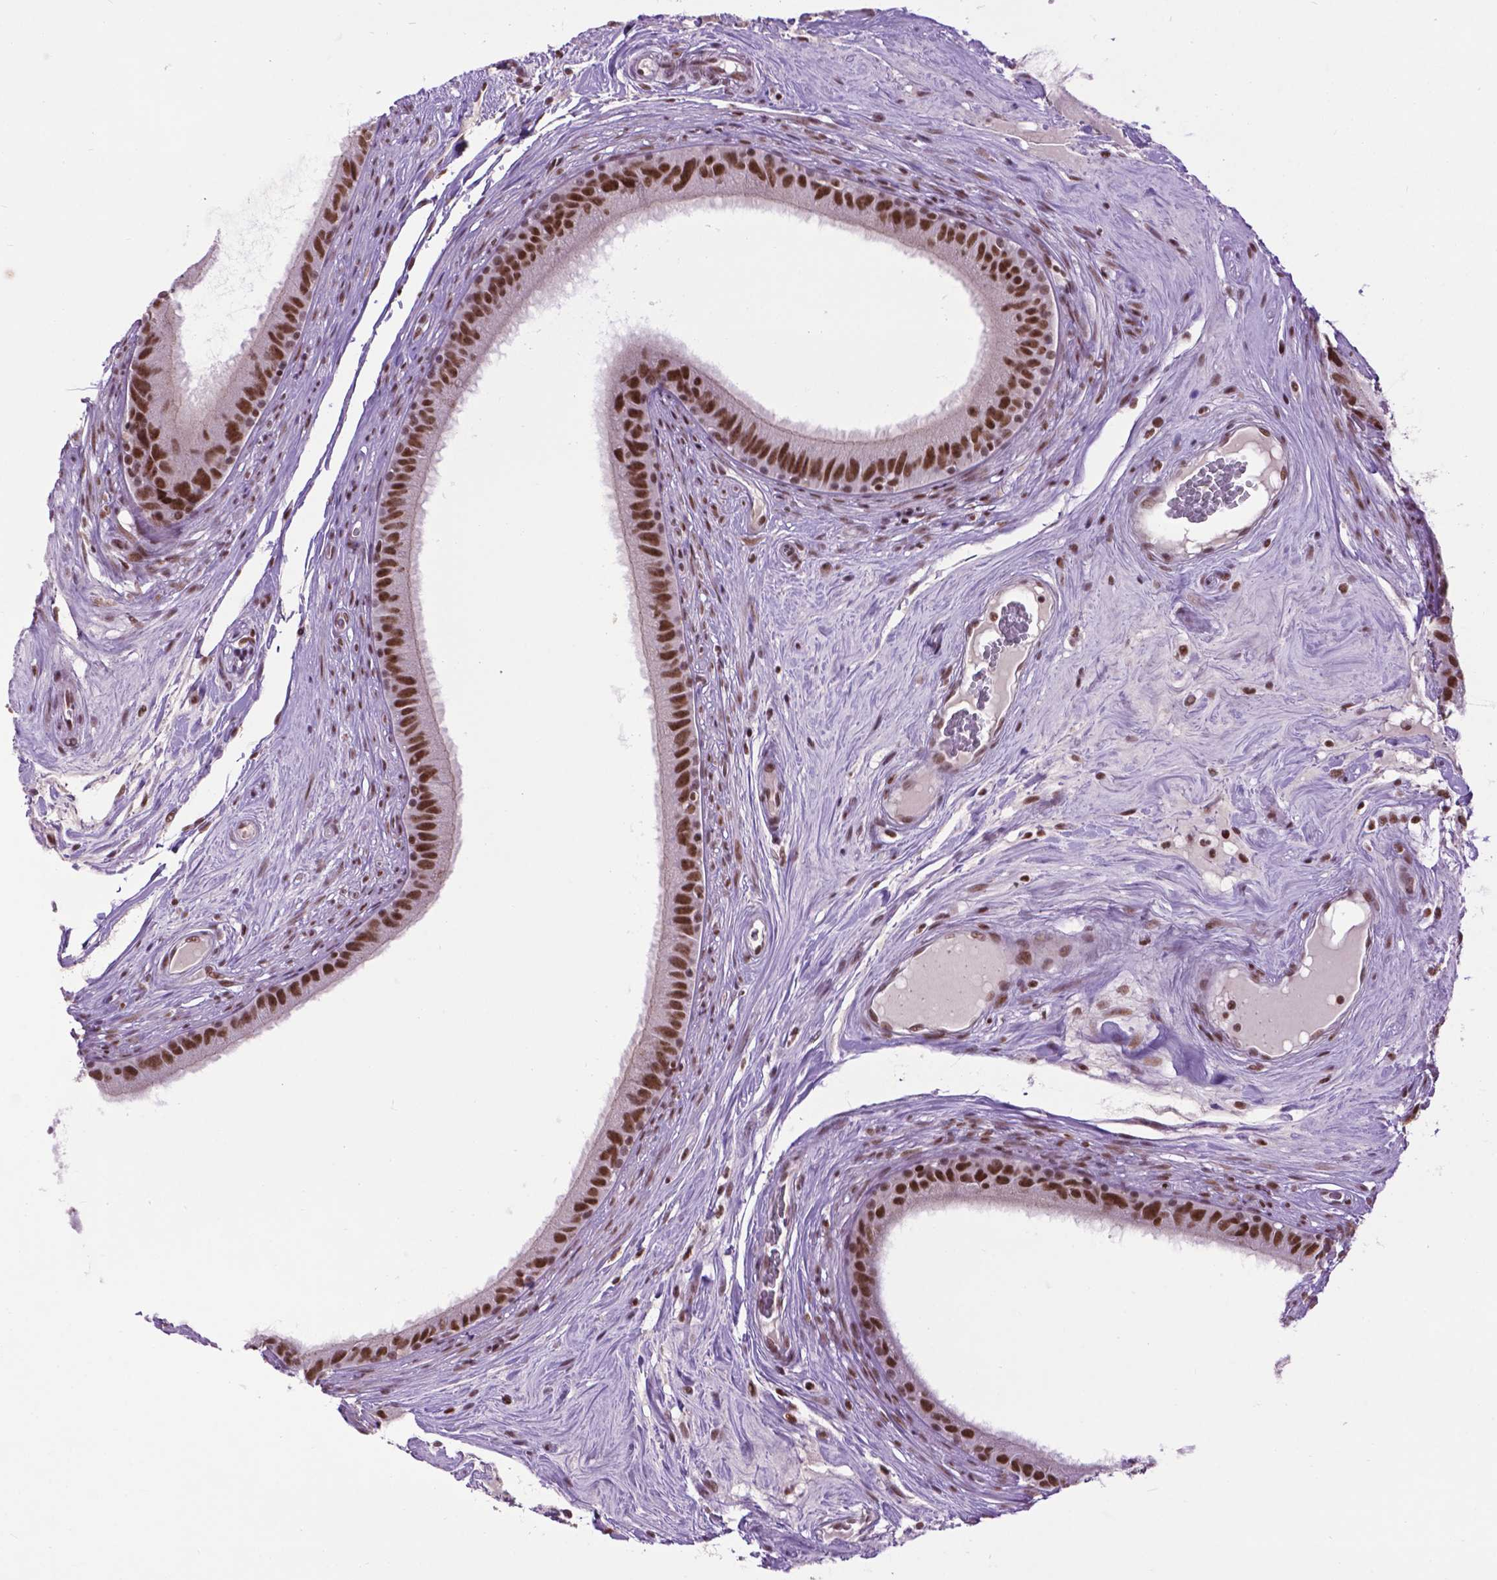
{"staining": {"intensity": "strong", "quantity": ">75%", "location": "nuclear"}, "tissue": "epididymis", "cell_type": "Glandular cells", "image_type": "normal", "snomed": [{"axis": "morphology", "description": "Normal tissue, NOS"}, {"axis": "topography", "description": "Epididymis"}], "caption": "Protein staining of normal epididymis displays strong nuclear staining in about >75% of glandular cells. Using DAB (3,3'-diaminobenzidine) (brown) and hematoxylin (blue) stains, captured at high magnification using brightfield microscopy.", "gene": "EAF1", "patient": {"sex": "male", "age": 59}}